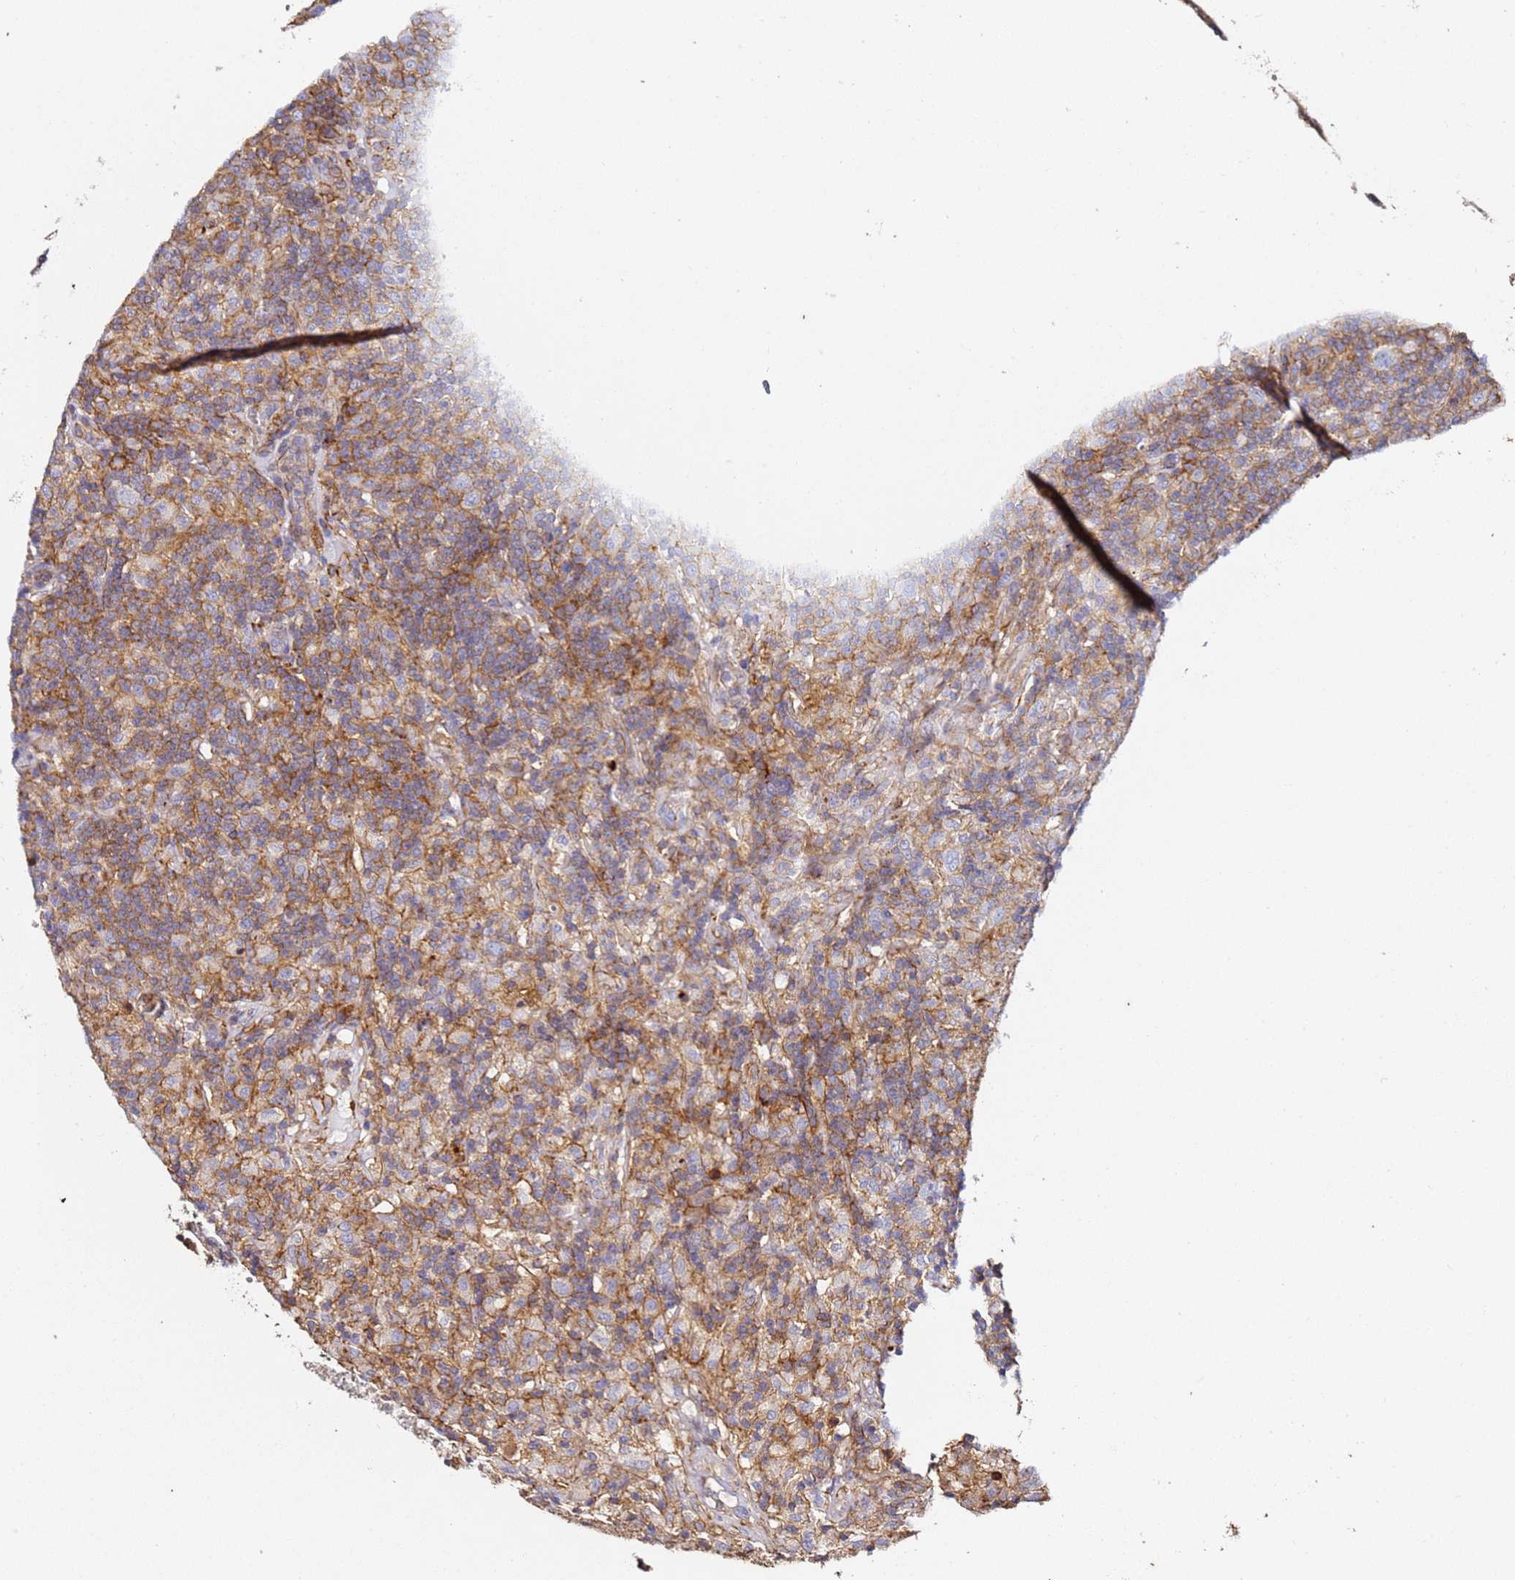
{"staining": {"intensity": "negative", "quantity": "none", "location": "none"}, "tissue": "lymphoma", "cell_type": "Tumor cells", "image_type": "cancer", "snomed": [{"axis": "morphology", "description": "Hodgkin's disease, NOS"}, {"axis": "topography", "description": "Lymph node"}], "caption": "Photomicrograph shows no protein expression in tumor cells of lymphoma tissue.", "gene": "ZNF671", "patient": {"sex": "male", "age": 70}}